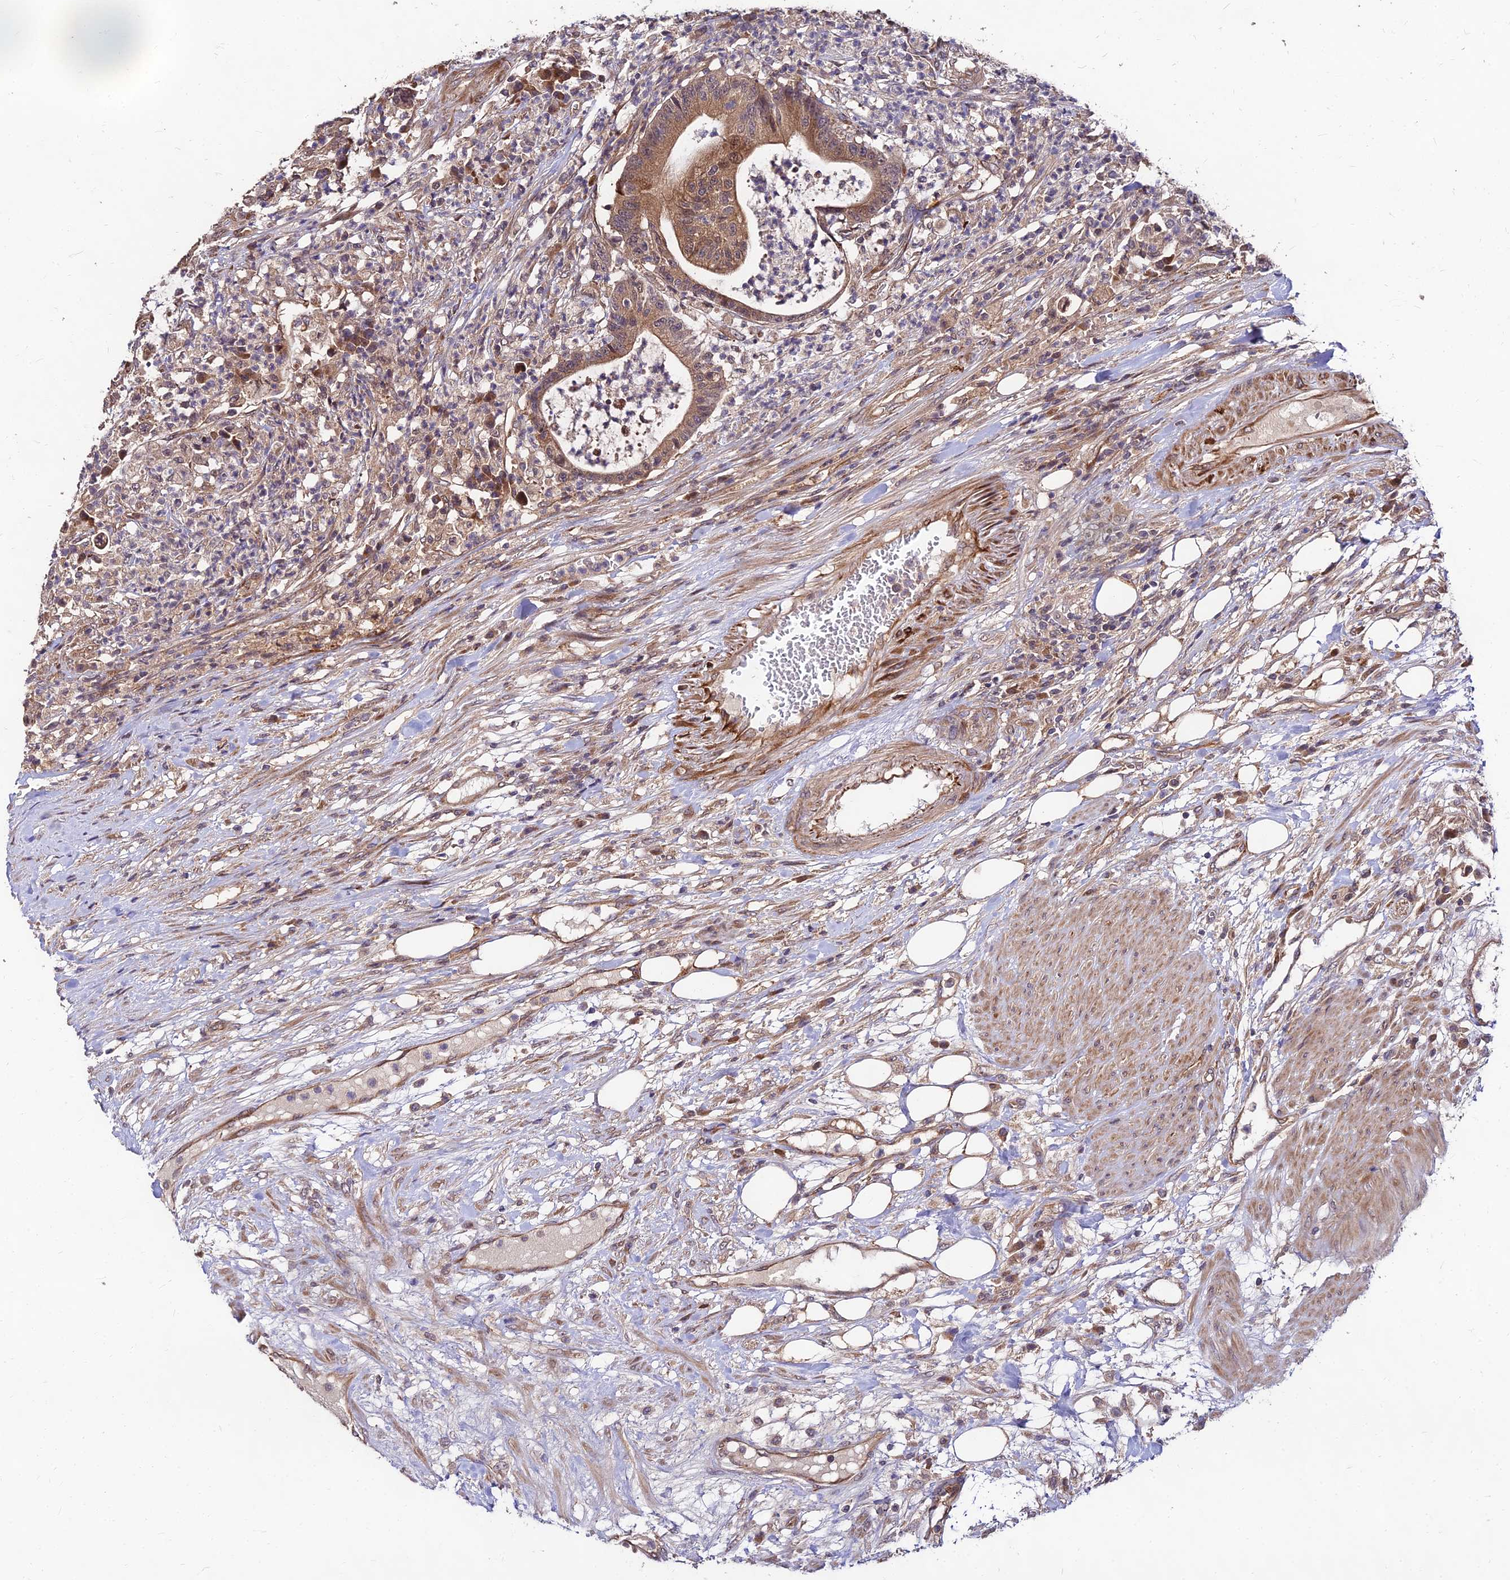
{"staining": {"intensity": "moderate", "quantity": ">75%", "location": "cytoplasmic/membranous,nuclear"}, "tissue": "colorectal cancer", "cell_type": "Tumor cells", "image_type": "cancer", "snomed": [{"axis": "morphology", "description": "Adenocarcinoma, NOS"}, {"axis": "topography", "description": "Colon"}], "caption": "Immunohistochemical staining of colorectal cancer (adenocarcinoma) demonstrates medium levels of moderate cytoplasmic/membranous and nuclear protein expression in about >75% of tumor cells. The staining was performed using DAB (3,3'-diaminobenzidine), with brown indicating positive protein expression. Nuclei are stained blue with hematoxylin.", "gene": "MKKS", "patient": {"sex": "female", "age": 84}}